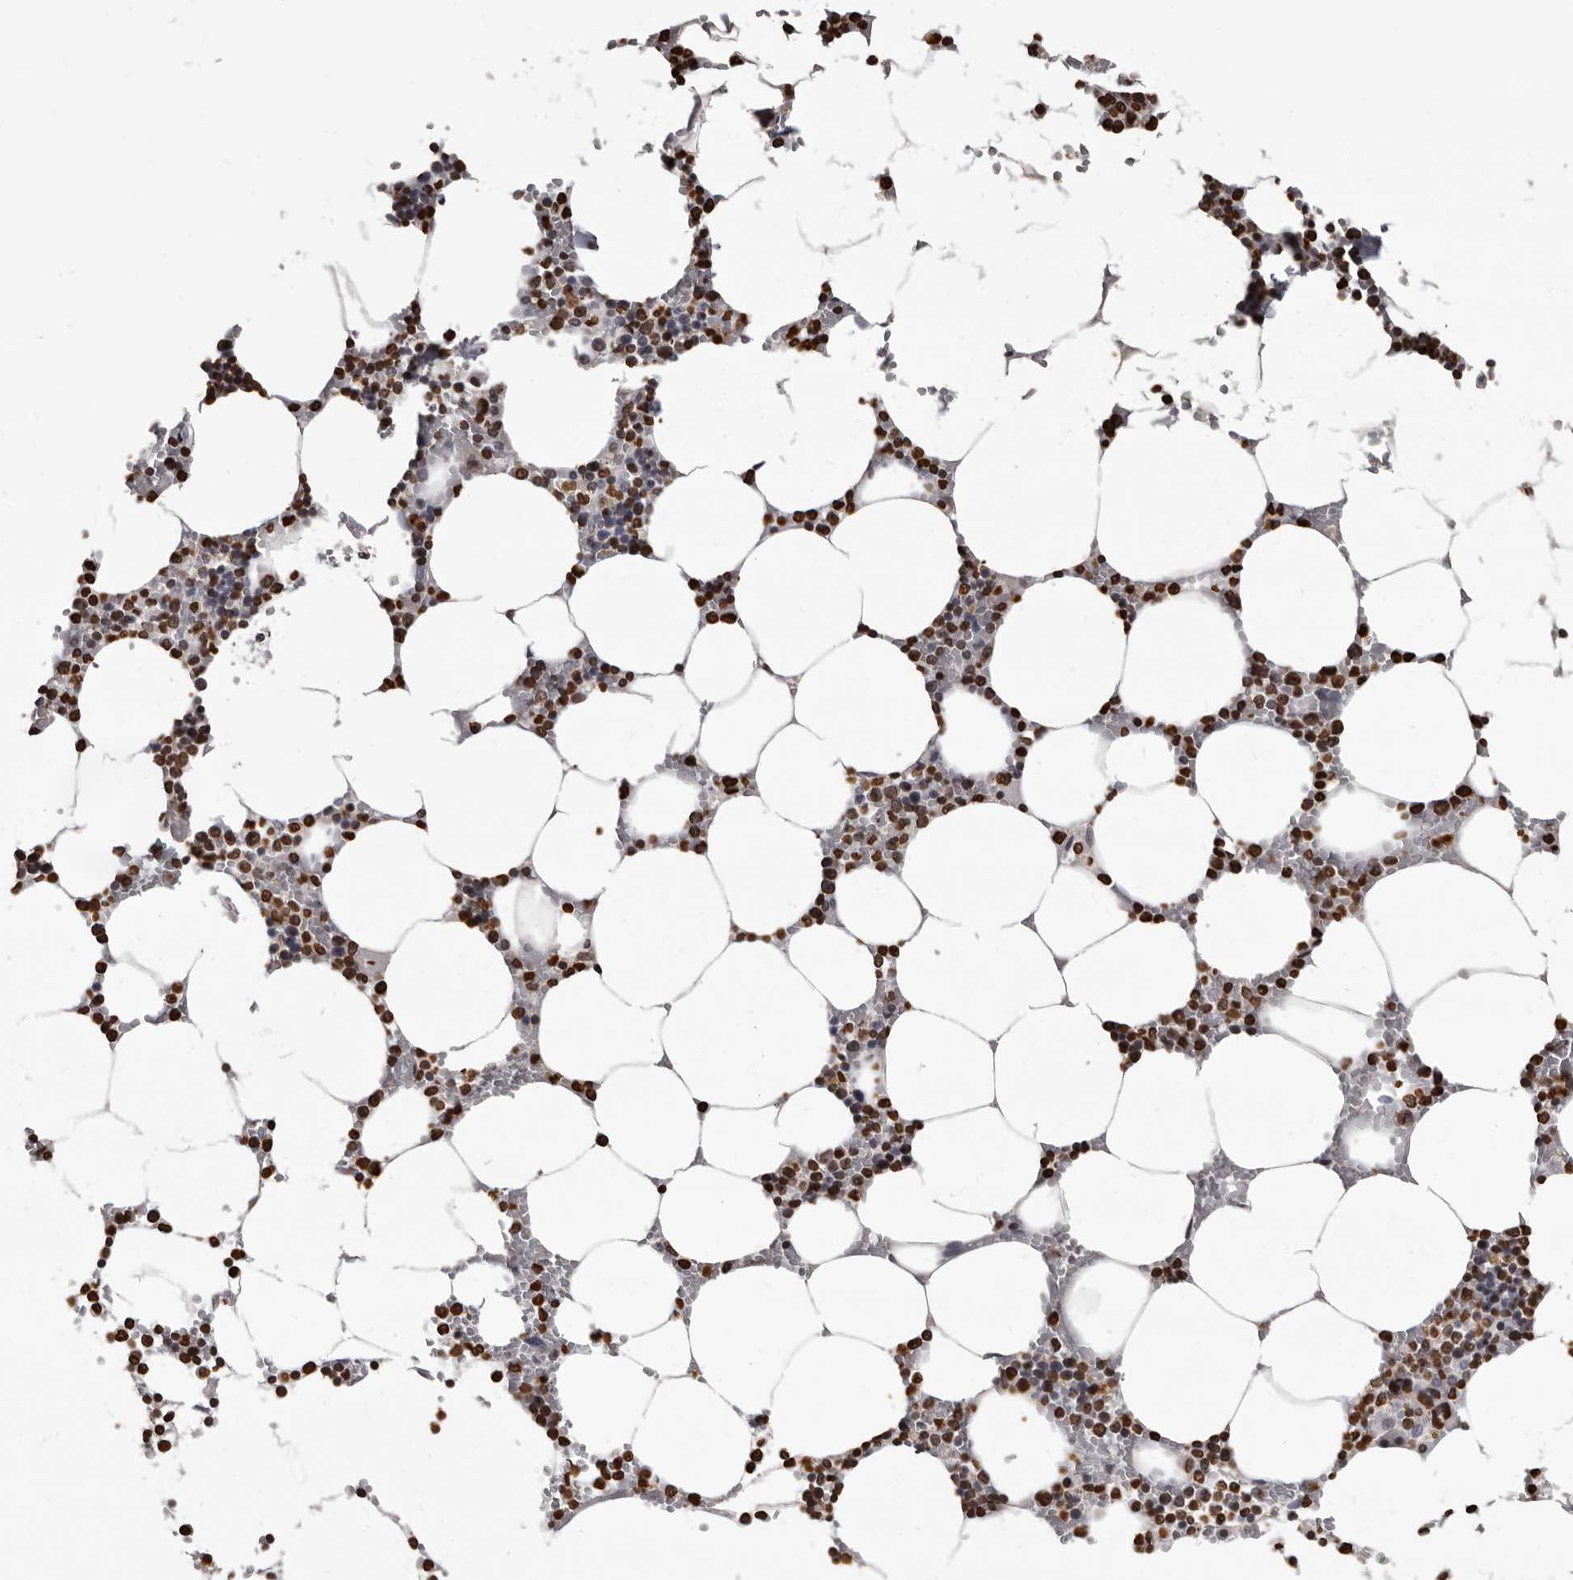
{"staining": {"intensity": "strong", "quantity": ">75%", "location": "nuclear"}, "tissue": "bone marrow", "cell_type": "Hematopoietic cells", "image_type": "normal", "snomed": [{"axis": "morphology", "description": "Normal tissue, NOS"}, {"axis": "topography", "description": "Bone marrow"}], "caption": "The photomicrograph reveals staining of unremarkable bone marrow, revealing strong nuclear protein expression (brown color) within hematopoietic cells. Using DAB (brown) and hematoxylin (blue) stains, captured at high magnification using brightfield microscopy.", "gene": "AHR", "patient": {"sex": "male", "age": 70}}